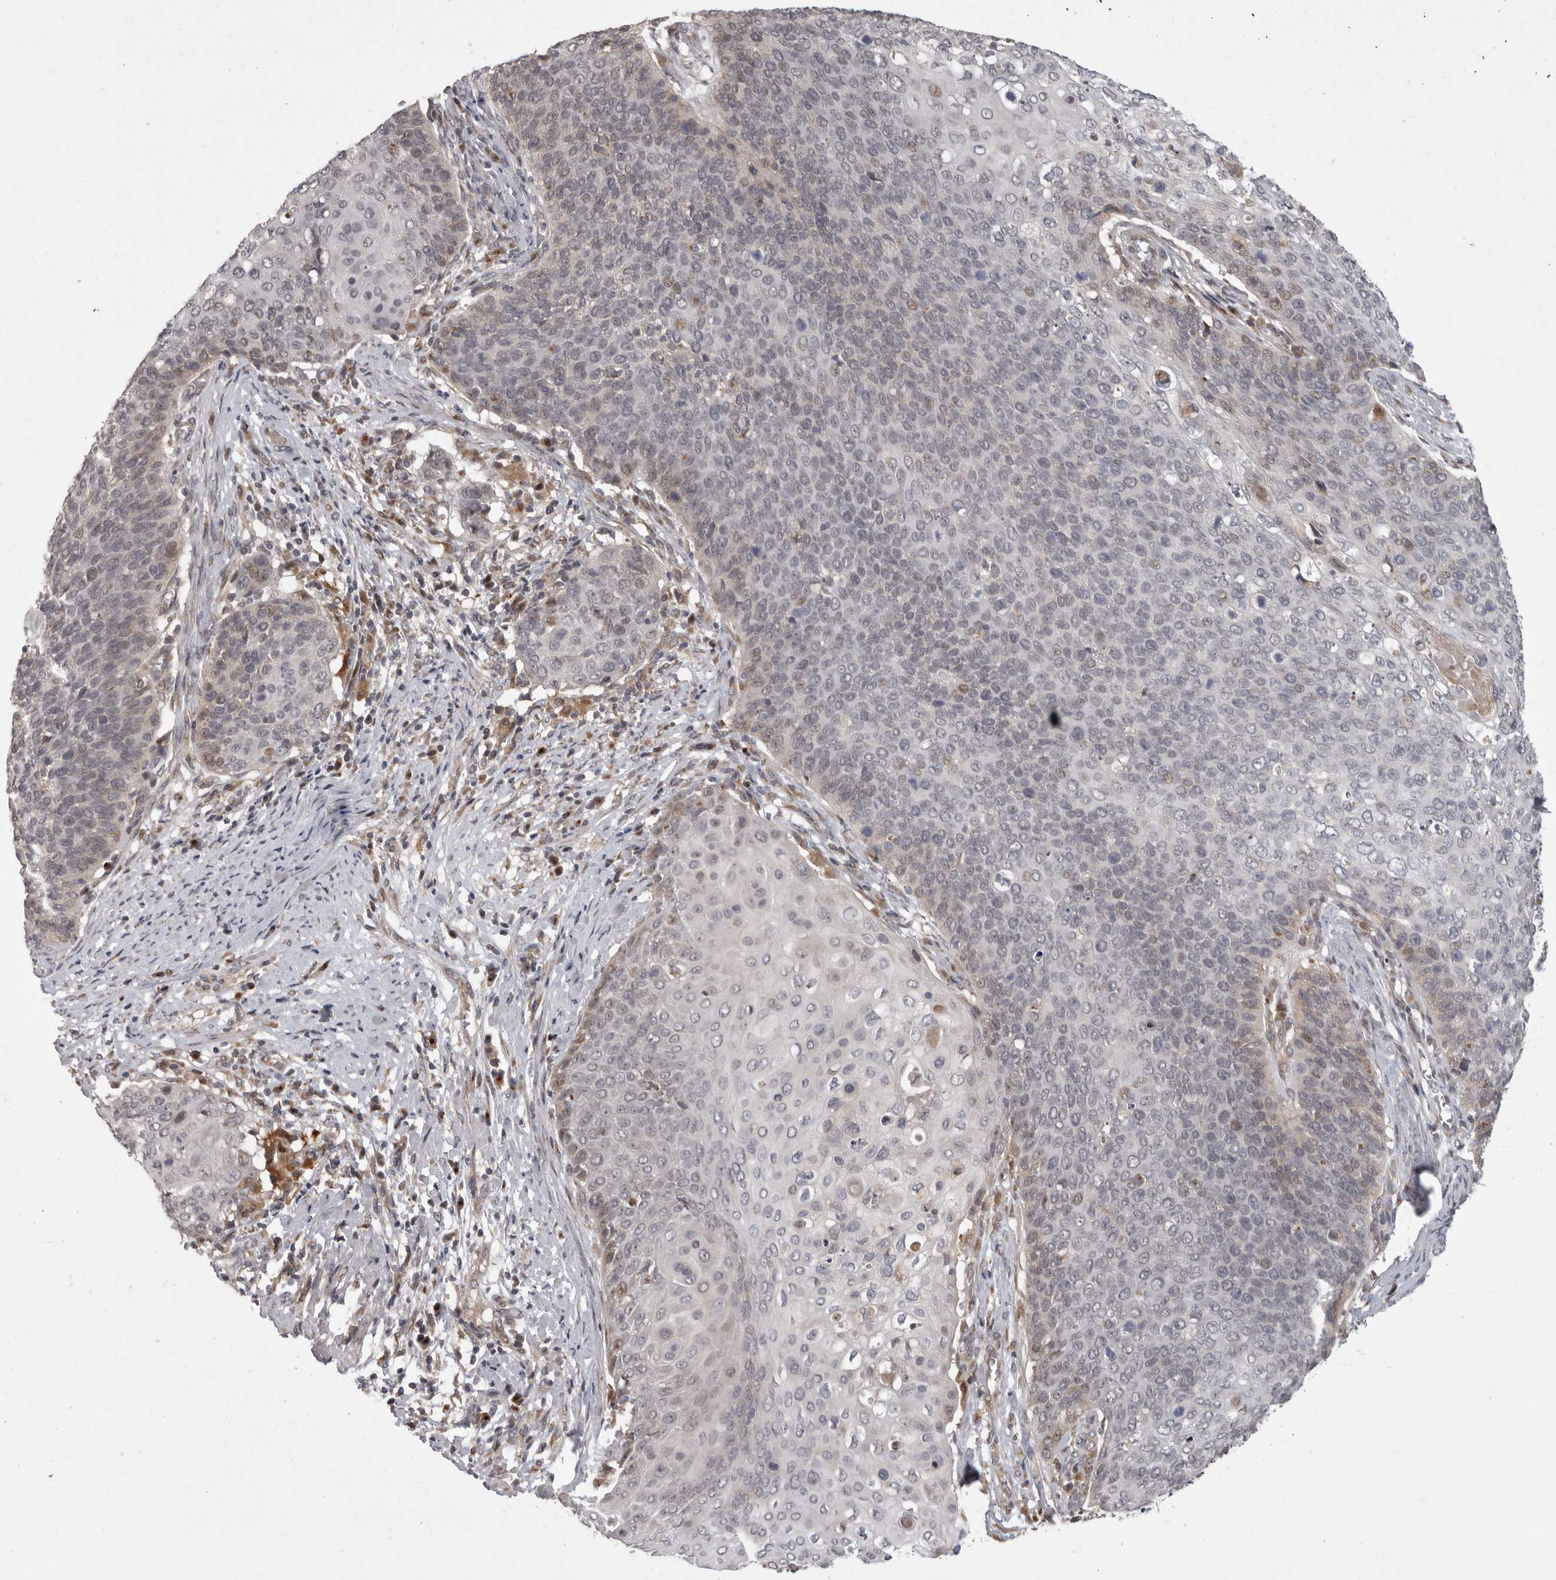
{"staining": {"intensity": "weak", "quantity": "<25%", "location": "cytoplasmic/membranous"}, "tissue": "cervical cancer", "cell_type": "Tumor cells", "image_type": "cancer", "snomed": [{"axis": "morphology", "description": "Squamous cell carcinoma, NOS"}, {"axis": "topography", "description": "Cervix"}], "caption": "IHC micrograph of cervical squamous cell carcinoma stained for a protein (brown), which reveals no expression in tumor cells.", "gene": "MAN2A1", "patient": {"sex": "female", "age": 39}}